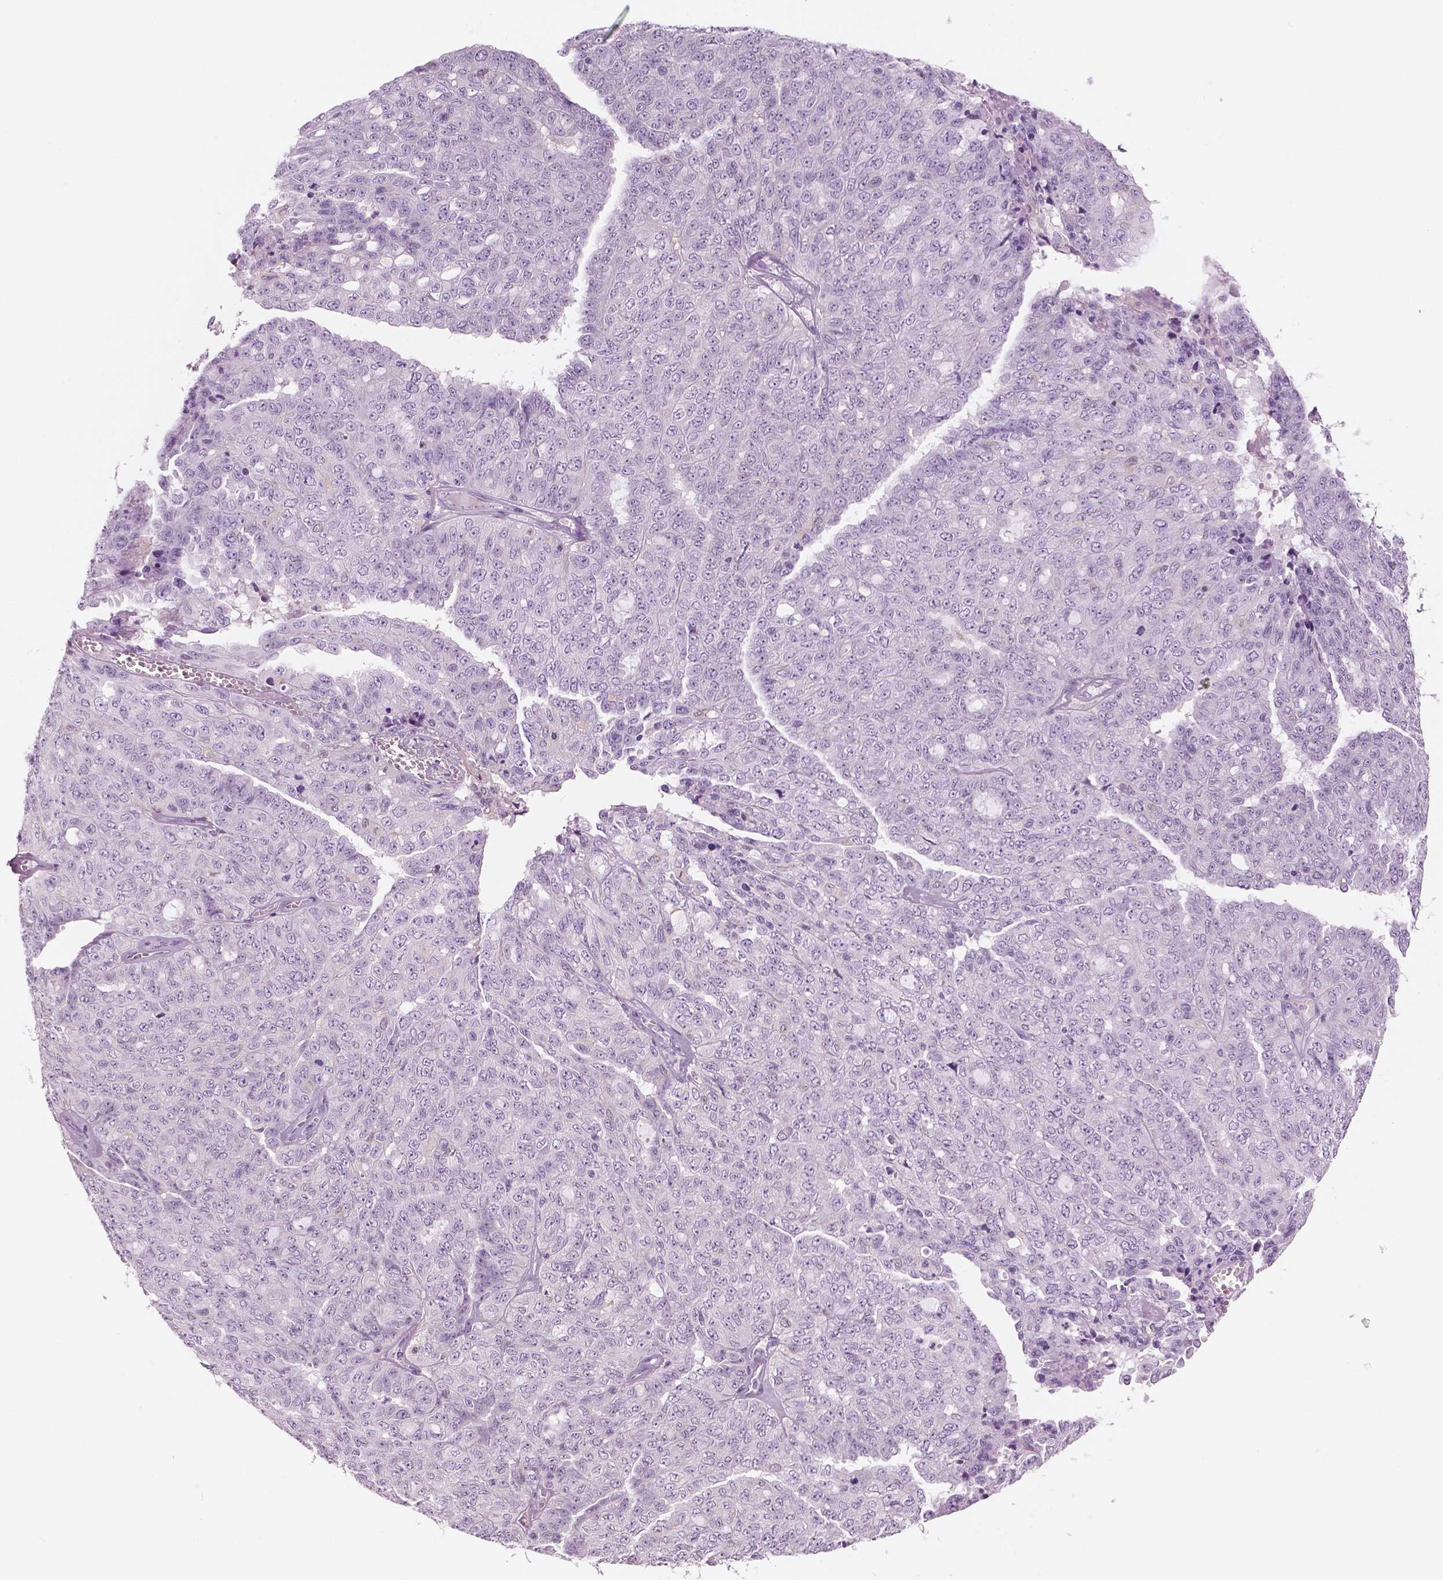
{"staining": {"intensity": "negative", "quantity": "none", "location": "none"}, "tissue": "ovarian cancer", "cell_type": "Tumor cells", "image_type": "cancer", "snomed": [{"axis": "morphology", "description": "Cystadenocarcinoma, serous, NOS"}, {"axis": "topography", "description": "Ovary"}], "caption": "Human ovarian cancer stained for a protein using immunohistochemistry shows no staining in tumor cells.", "gene": "GALM", "patient": {"sex": "female", "age": 71}}